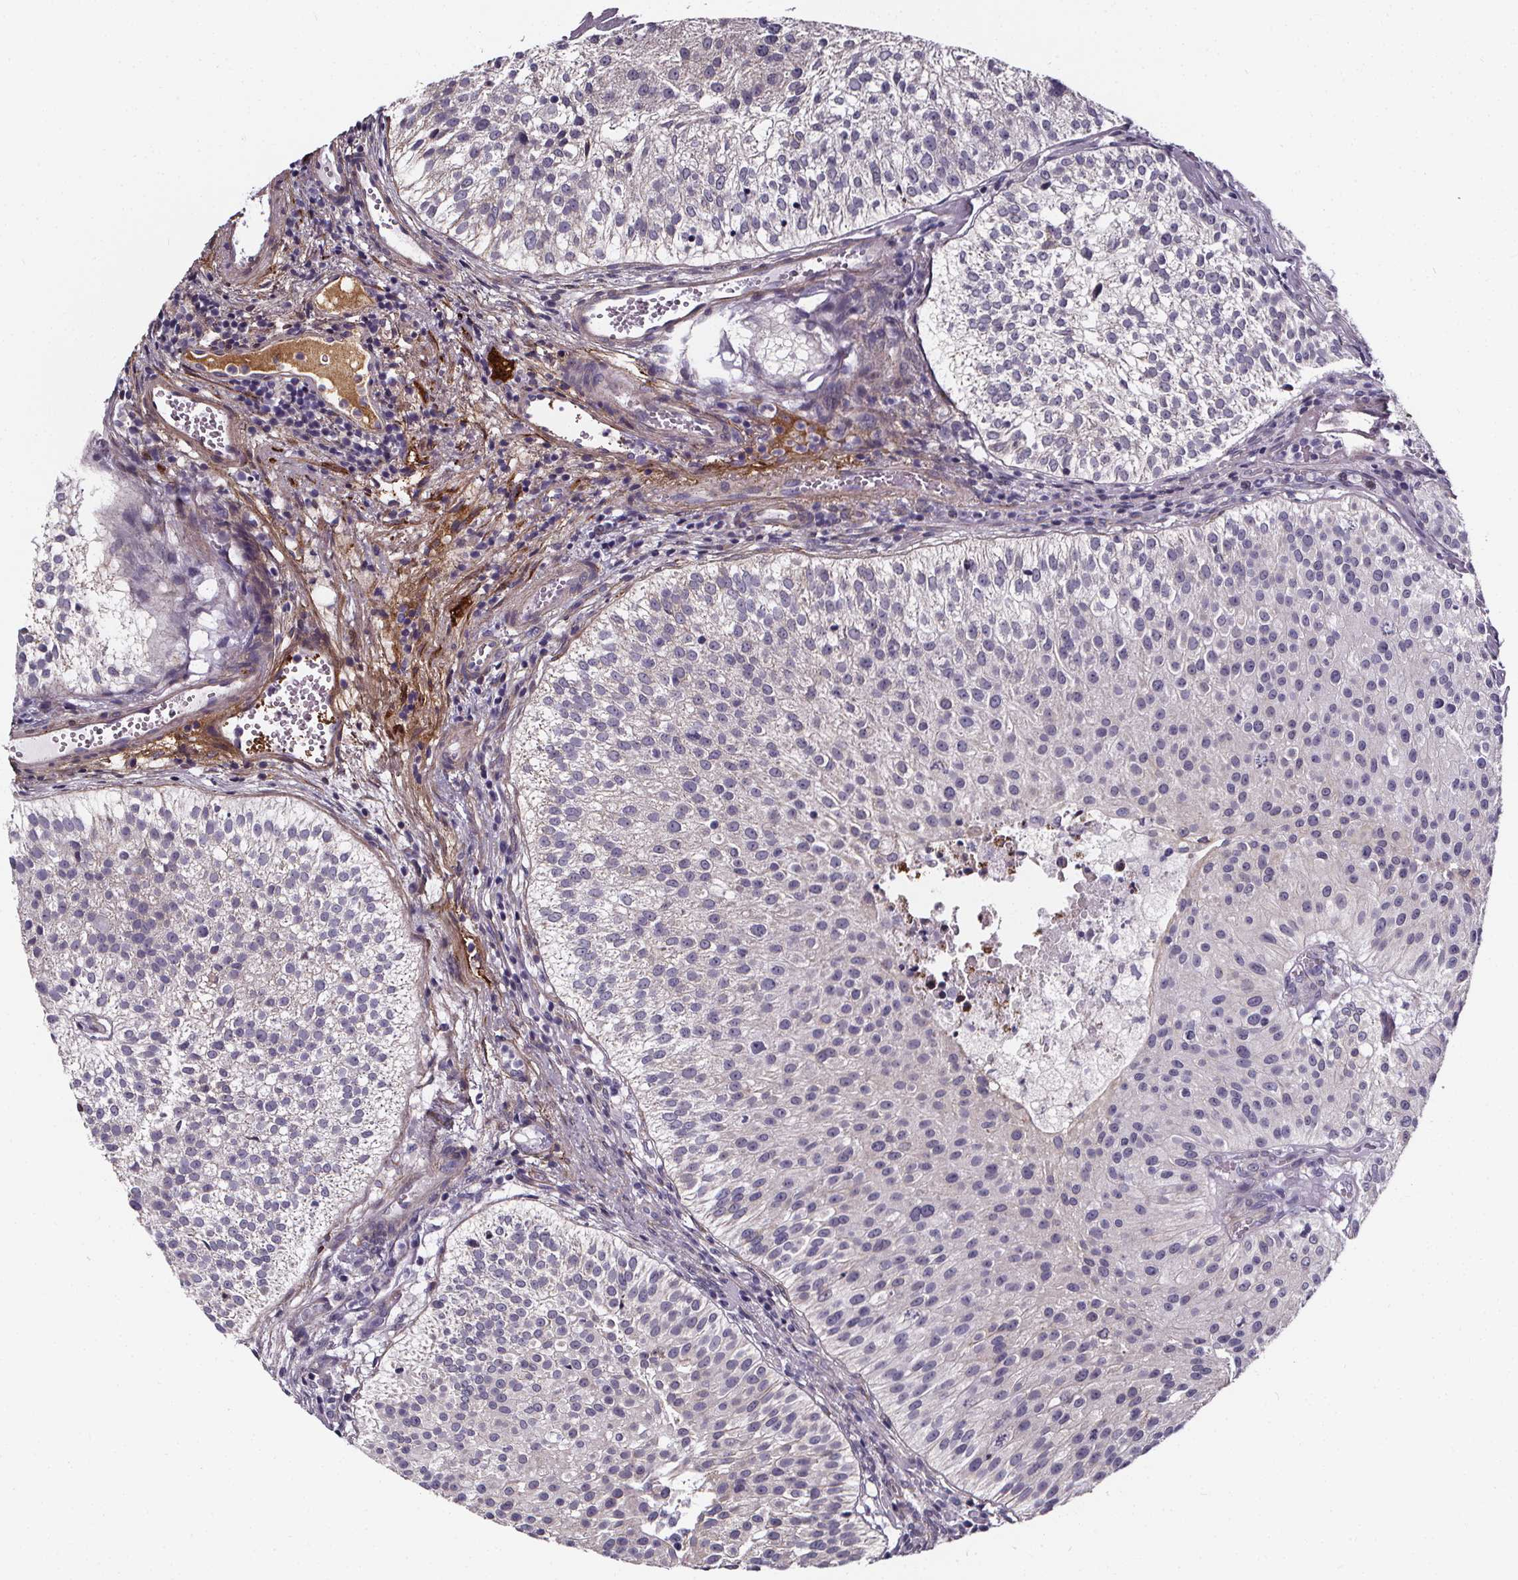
{"staining": {"intensity": "negative", "quantity": "none", "location": "none"}, "tissue": "urothelial cancer", "cell_type": "Tumor cells", "image_type": "cancer", "snomed": [{"axis": "morphology", "description": "Urothelial carcinoma, Low grade"}, {"axis": "topography", "description": "Urinary bladder"}], "caption": "Urothelial cancer was stained to show a protein in brown. There is no significant staining in tumor cells.", "gene": "AEBP1", "patient": {"sex": "female", "age": 87}}